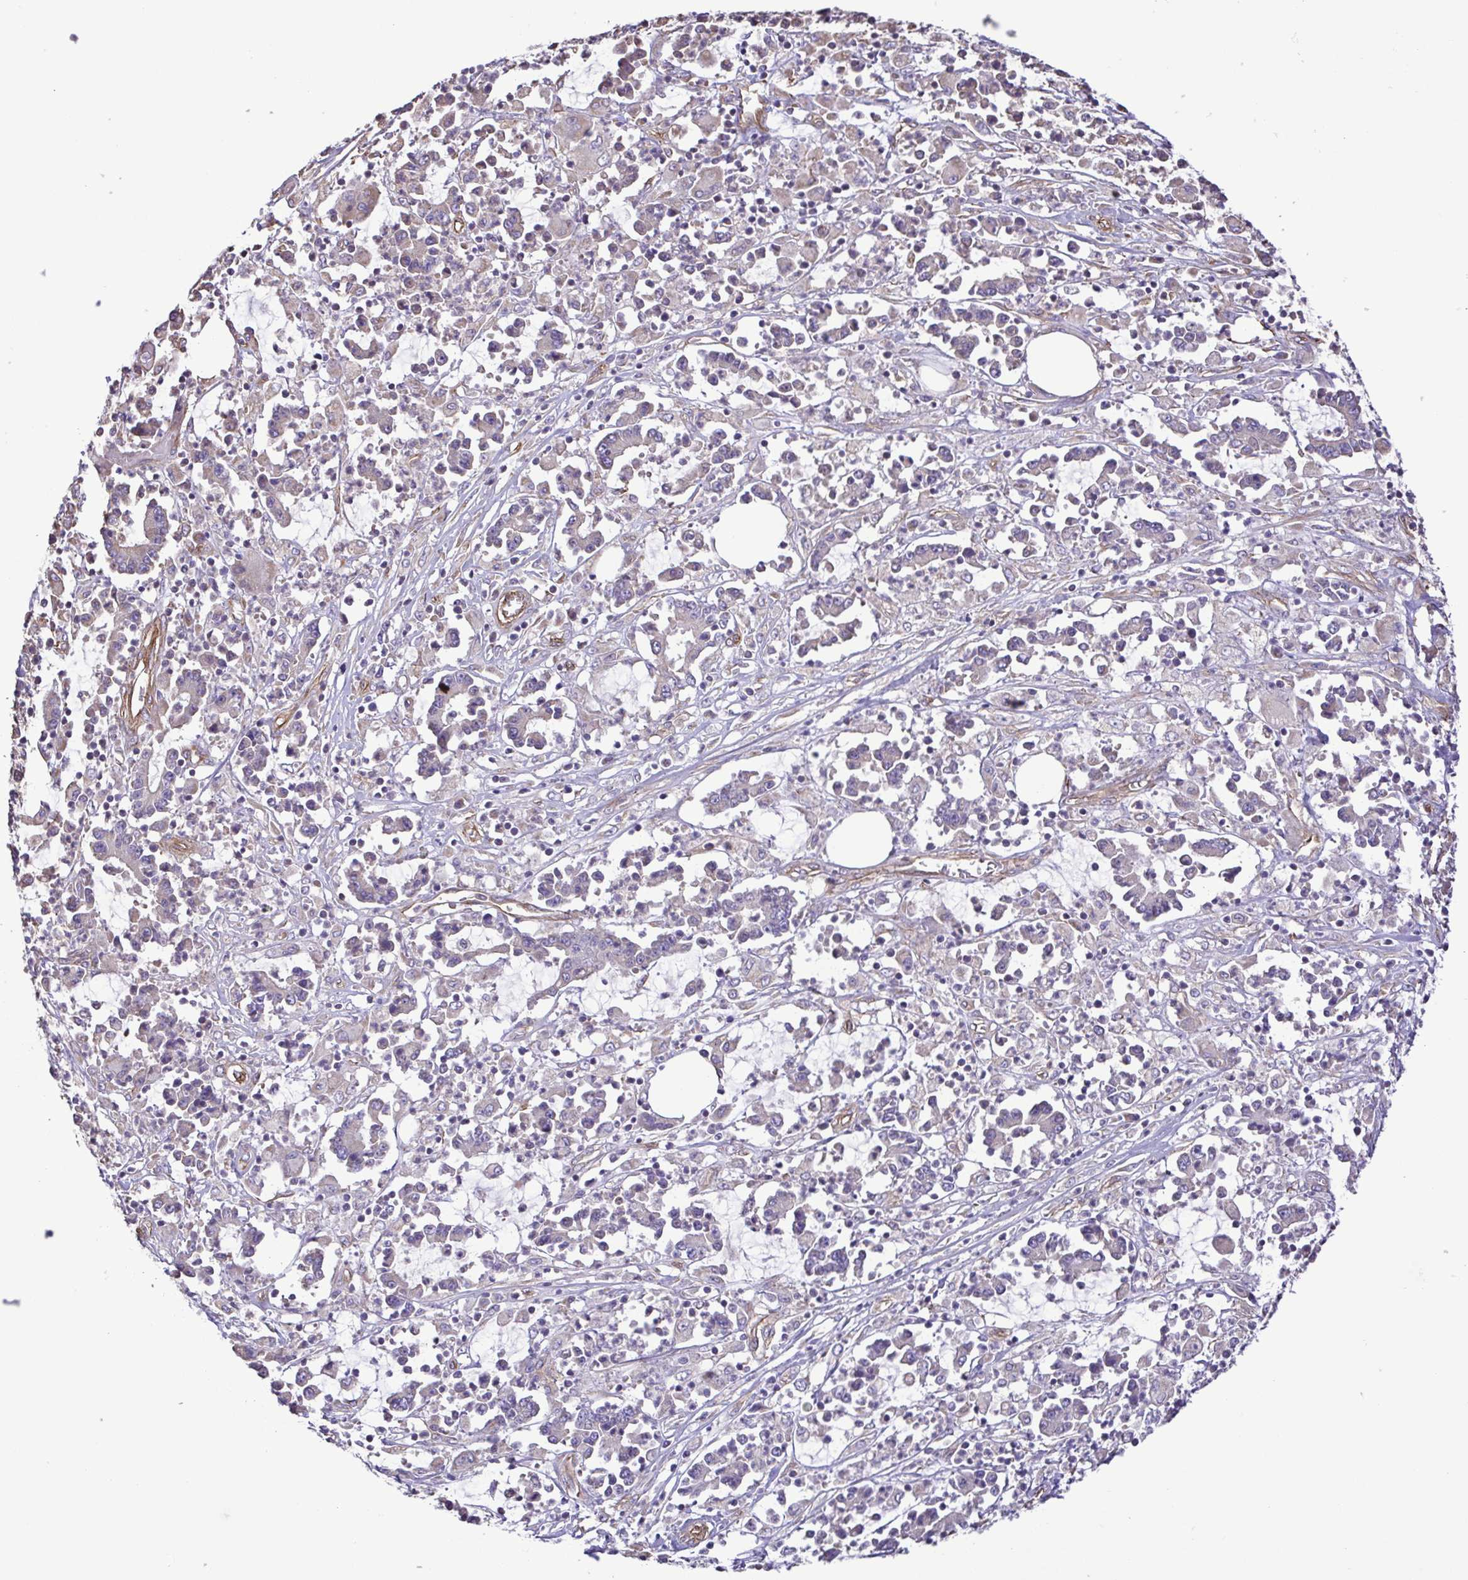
{"staining": {"intensity": "negative", "quantity": "none", "location": "none"}, "tissue": "stomach cancer", "cell_type": "Tumor cells", "image_type": "cancer", "snomed": [{"axis": "morphology", "description": "Adenocarcinoma, NOS"}, {"axis": "topography", "description": "Stomach, upper"}], "caption": "Immunohistochemical staining of stomach cancer displays no significant expression in tumor cells.", "gene": "FLT1", "patient": {"sex": "male", "age": 68}}